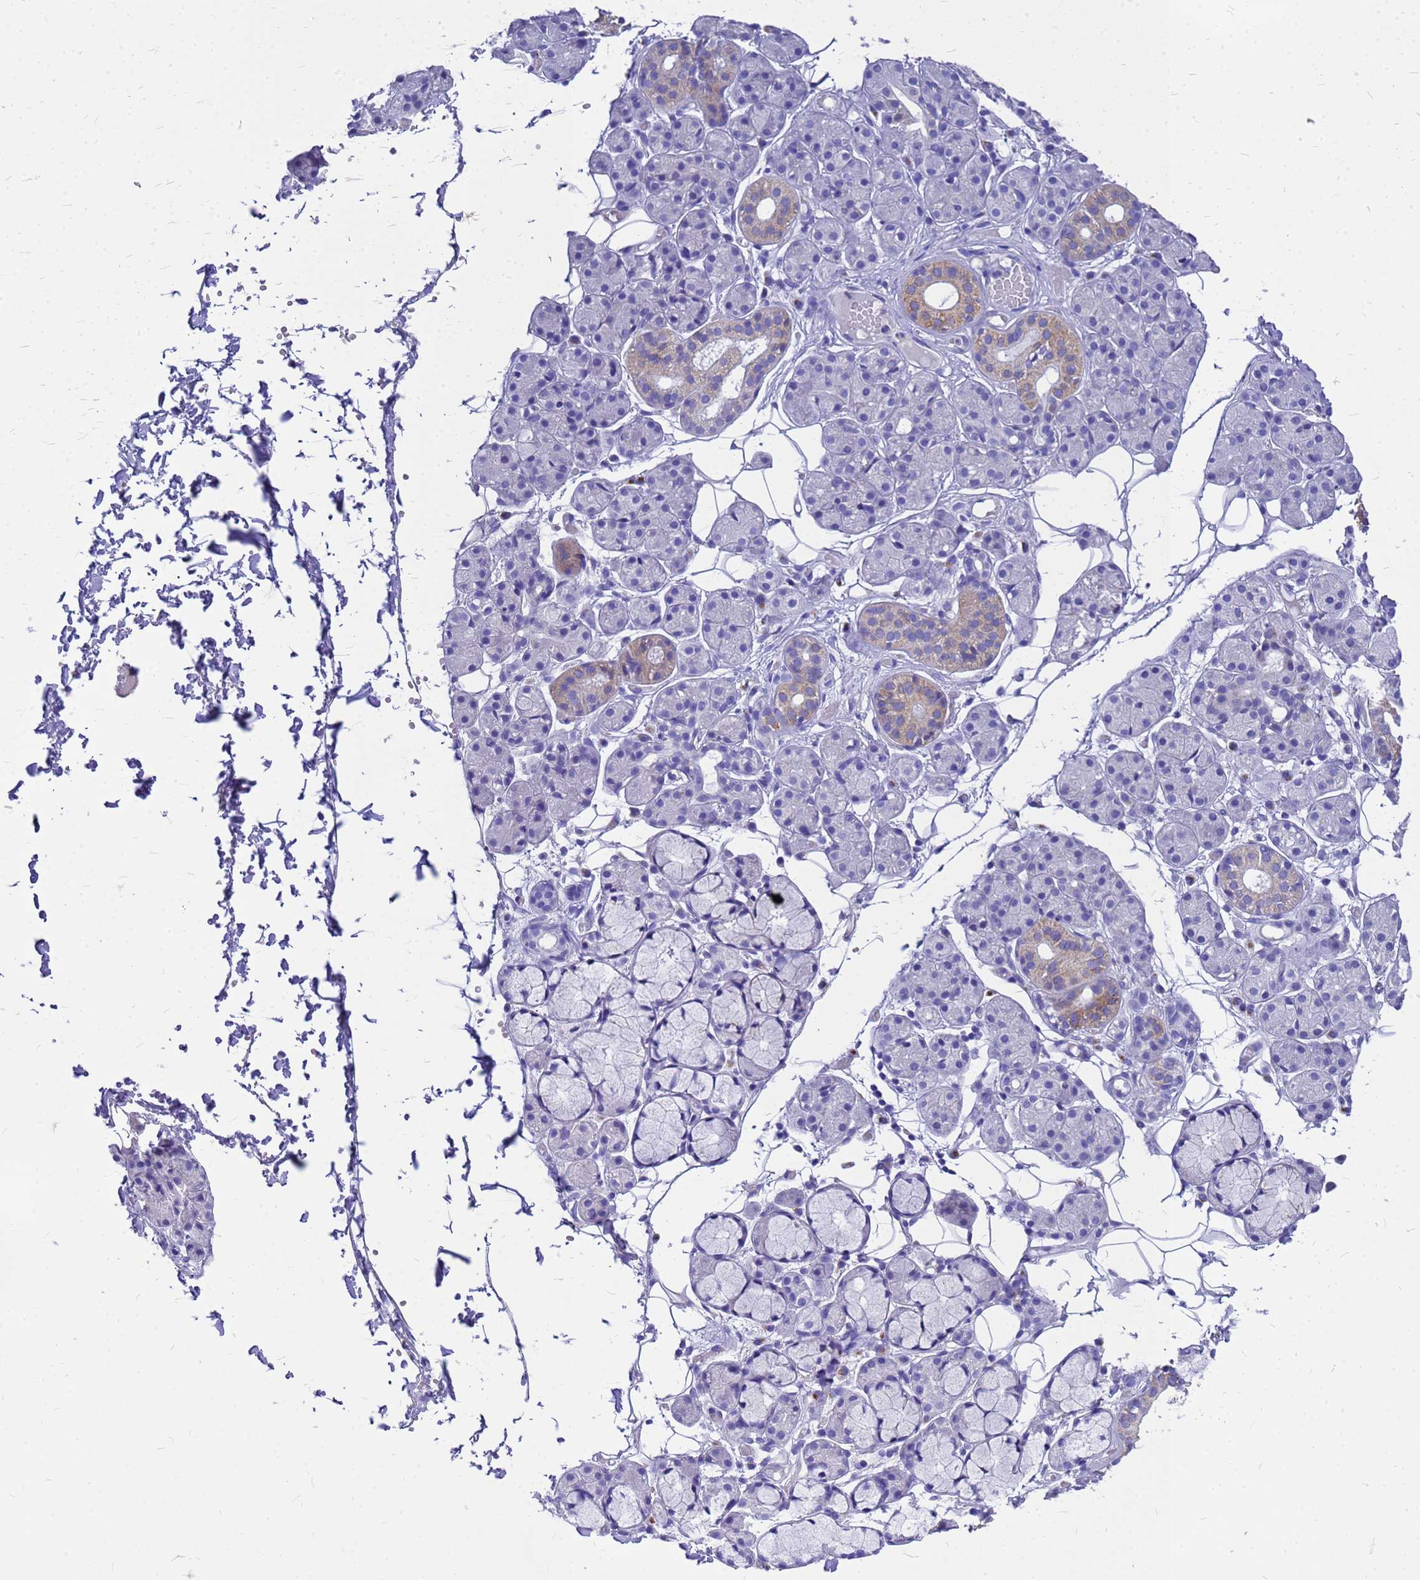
{"staining": {"intensity": "moderate", "quantity": "<25%", "location": "cytoplasmic/membranous"}, "tissue": "salivary gland", "cell_type": "Glandular cells", "image_type": "normal", "snomed": [{"axis": "morphology", "description": "Normal tissue, NOS"}, {"axis": "topography", "description": "Salivary gland"}], "caption": "IHC (DAB (3,3'-diaminobenzidine)) staining of benign salivary gland shows moderate cytoplasmic/membranous protein positivity in about <25% of glandular cells. (DAB (3,3'-diaminobenzidine) IHC with brightfield microscopy, high magnification).", "gene": "OR52E2", "patient": {"sex": "male", "age": 63}}